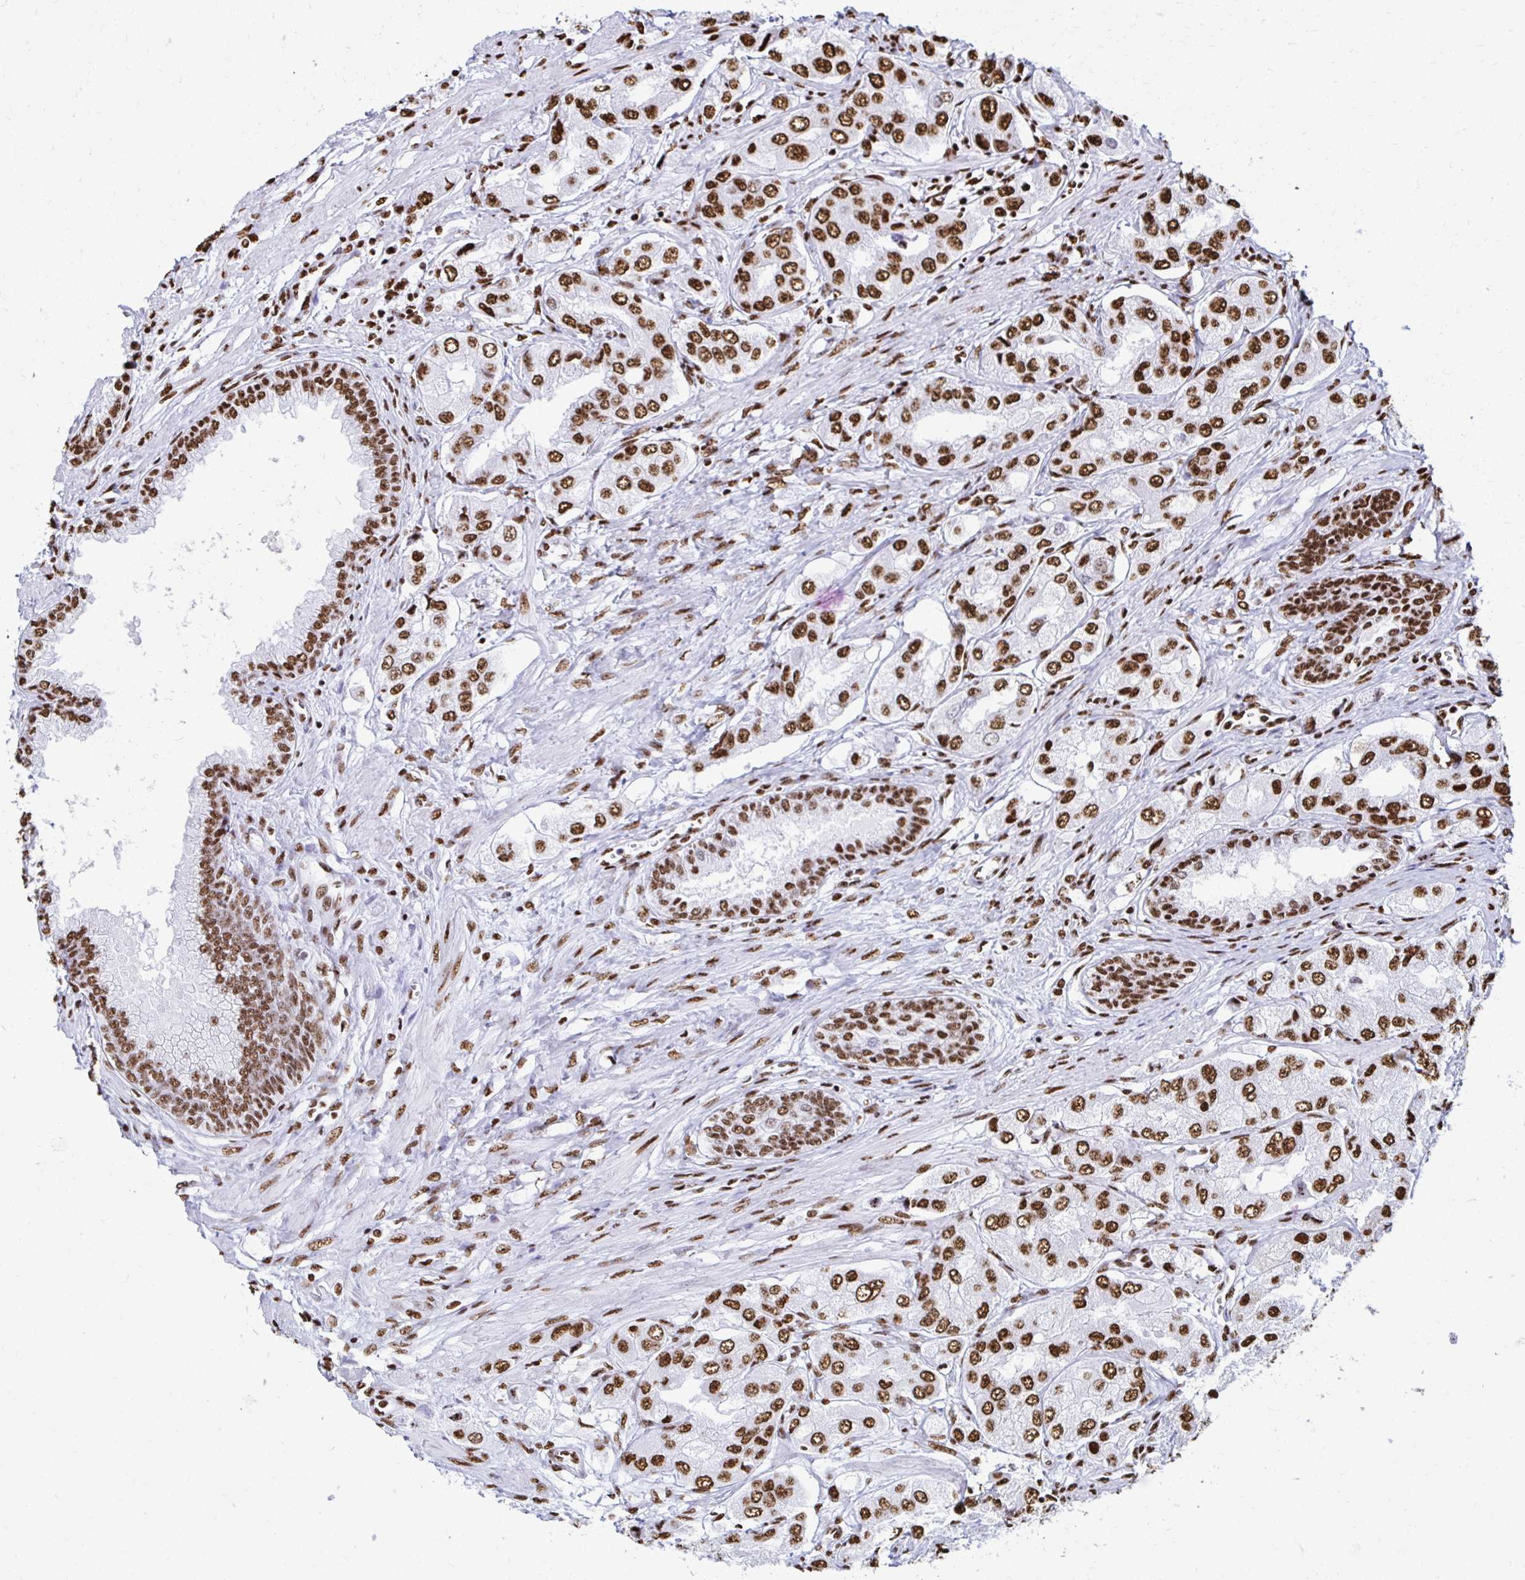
{"staining": {"intensity": "strong", "quantity": ">75%", "location": "nuclear"}, "tissue": "prostate cancer", "cell_type": "Tumor cells", "image_type": "cancer", "snomed": [{"axis": "morphology", "description": "Adenocarcinoma, Low grade"}, {"axis": "topography", "description": "Prostate"}], "caption": "A photomicrograph of prostate cancer stained for a protein shows strong nuclear brown staining in tumor cells.", "gene": "NONO", "patient": {"sex": "male", "age": 69}}